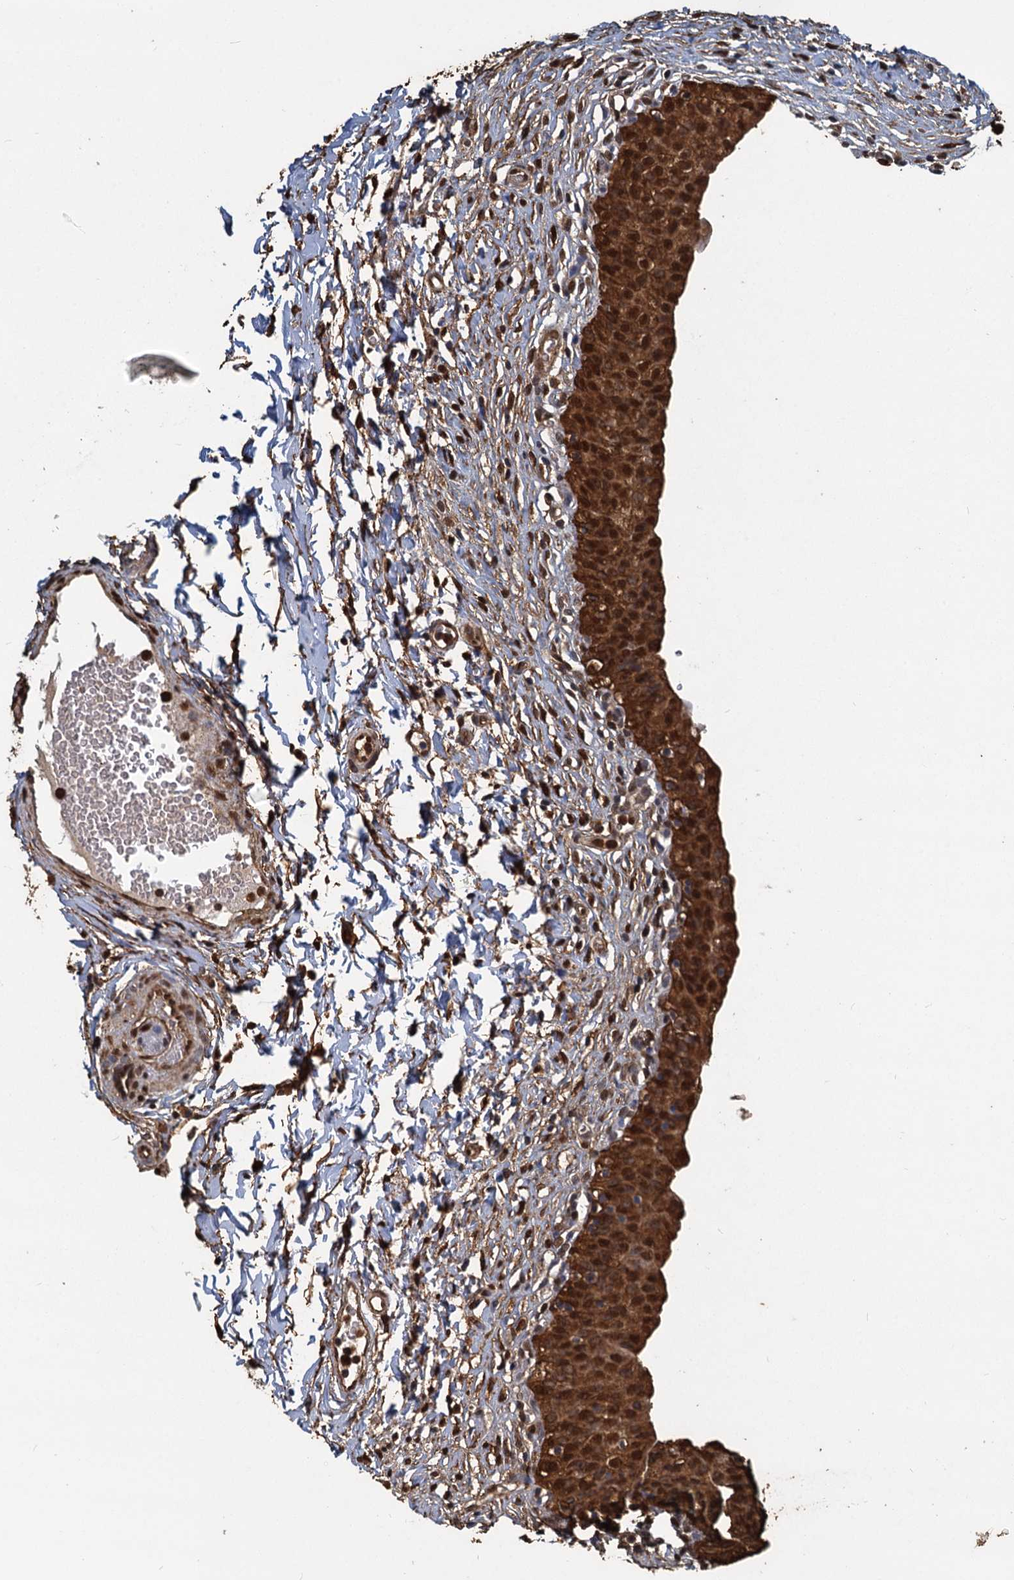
{"staining": {"intensity": "strong", "quantity": ">75%", "location": "cytoplasmic/membranous,nuclear"}, "tissue": "urinary bladder", "cell_type": "Urothelial cells", "image_type": "normal", "snomed": [{"axis": "morphology", "description": "Normal tissue, NOS"}, {"axis": "topography", "description": "Urinary bladder"}], "caption": "A brown stain shows strong cytoplasmic/membranous,nuclear expression of a protein in urothelial cells of unremarkable human urinary bladder.", "gene": "S100A6", "patient": {"sex": "male", "age": 55}}